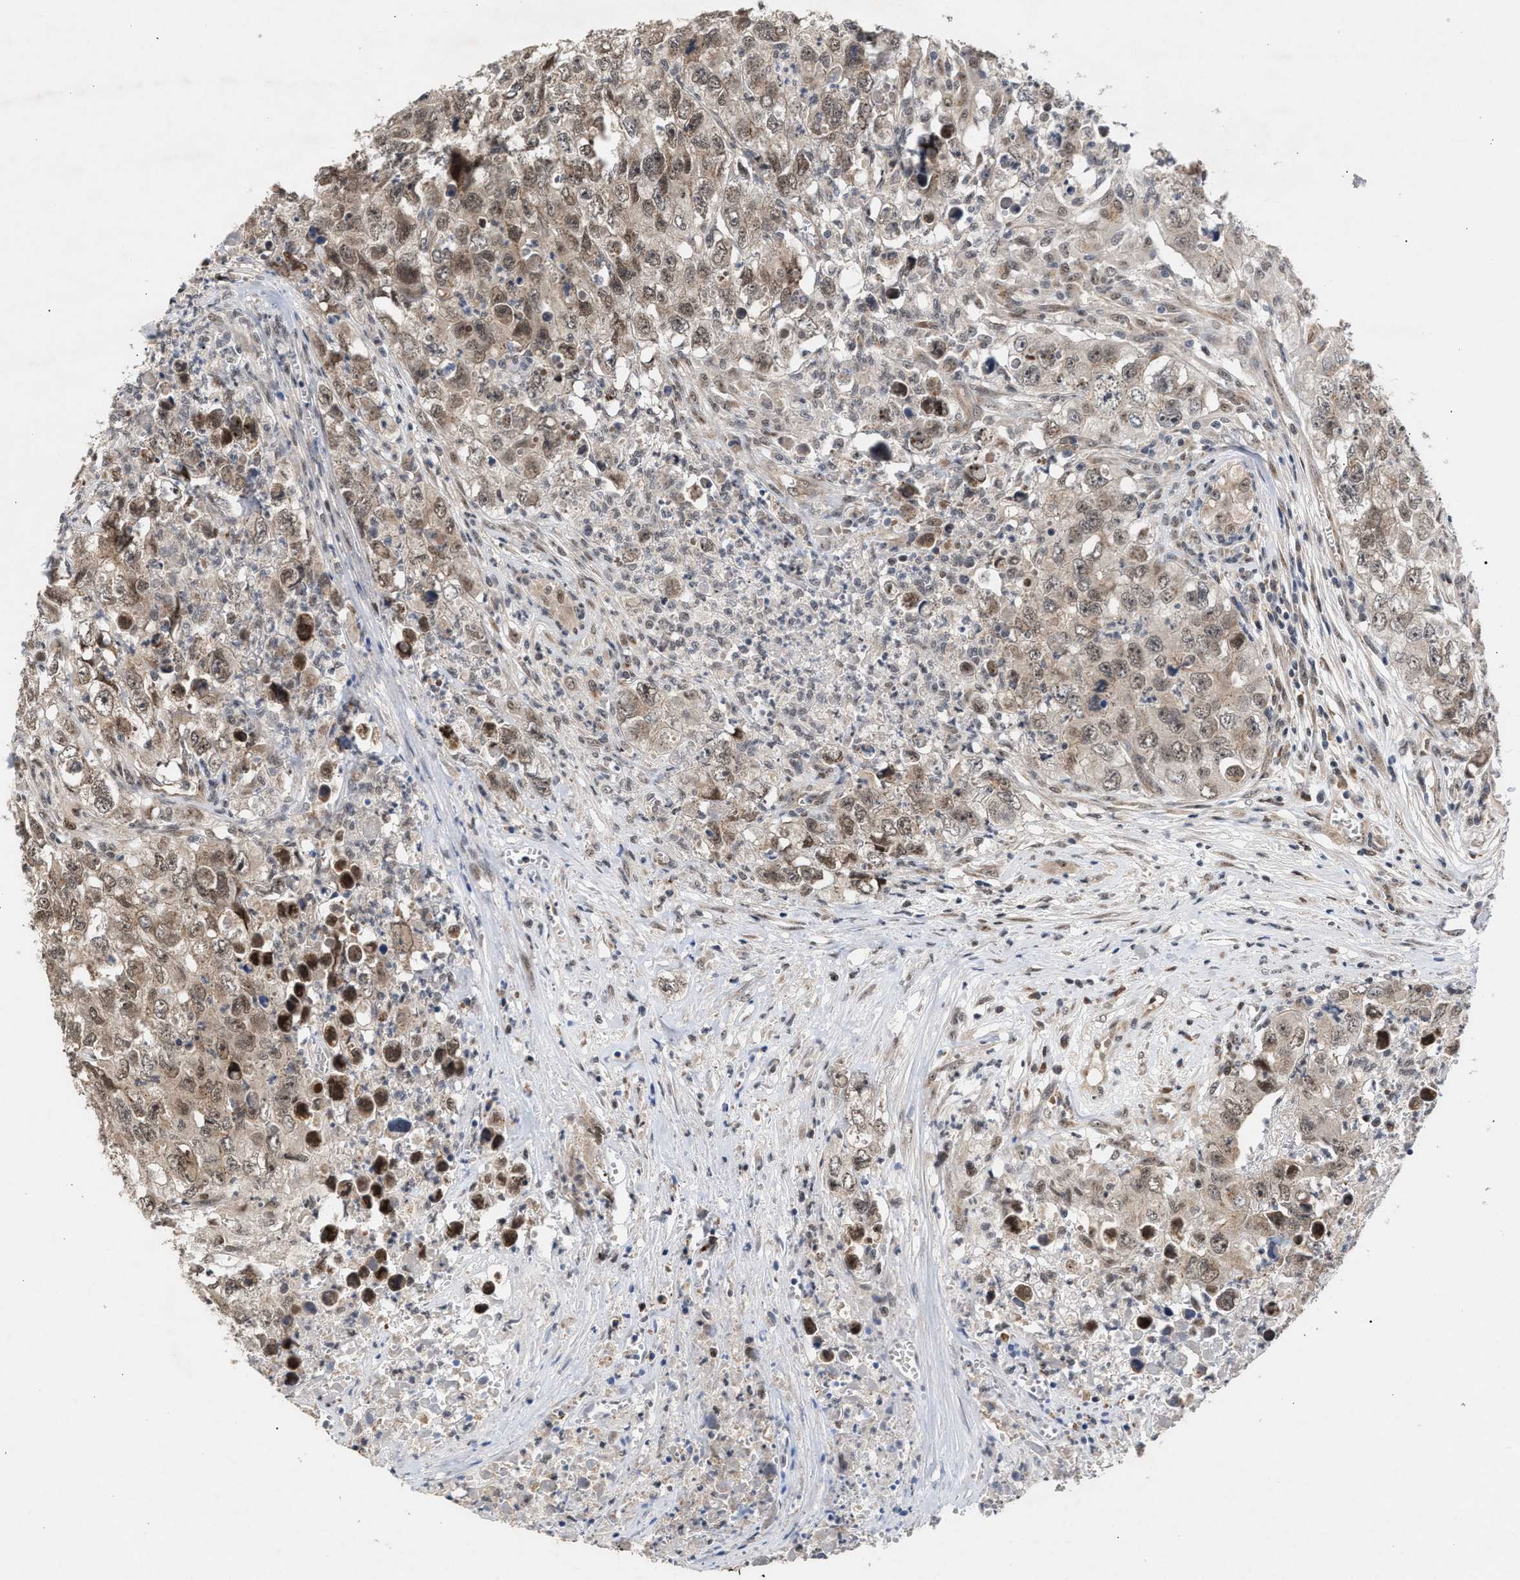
{"staining": {"intensity": "weak", "quantity": ">75%", "location": "cytoplasmic/membranous"}, "tissue": "testis cancer", "cell_type": "Tumor cells", "image_type": "cancer", "snomed": [{"axis": "morphology", "description": "Seminoma, NOS"}, {"axis": "morphology", "description": "Carcinoma, Embryonal, NOS"}, {"axis": "topography", "description": "Testis"}], "caption": "There is low levels of weak cytoplasmic/membranous expression in tumor cells of embryonal carcinoma (testis), as demonstrated by immunohistochemical staining (brown color).", "gene": "MKNK2", "patient": {"sex": "male", "age": 43}}